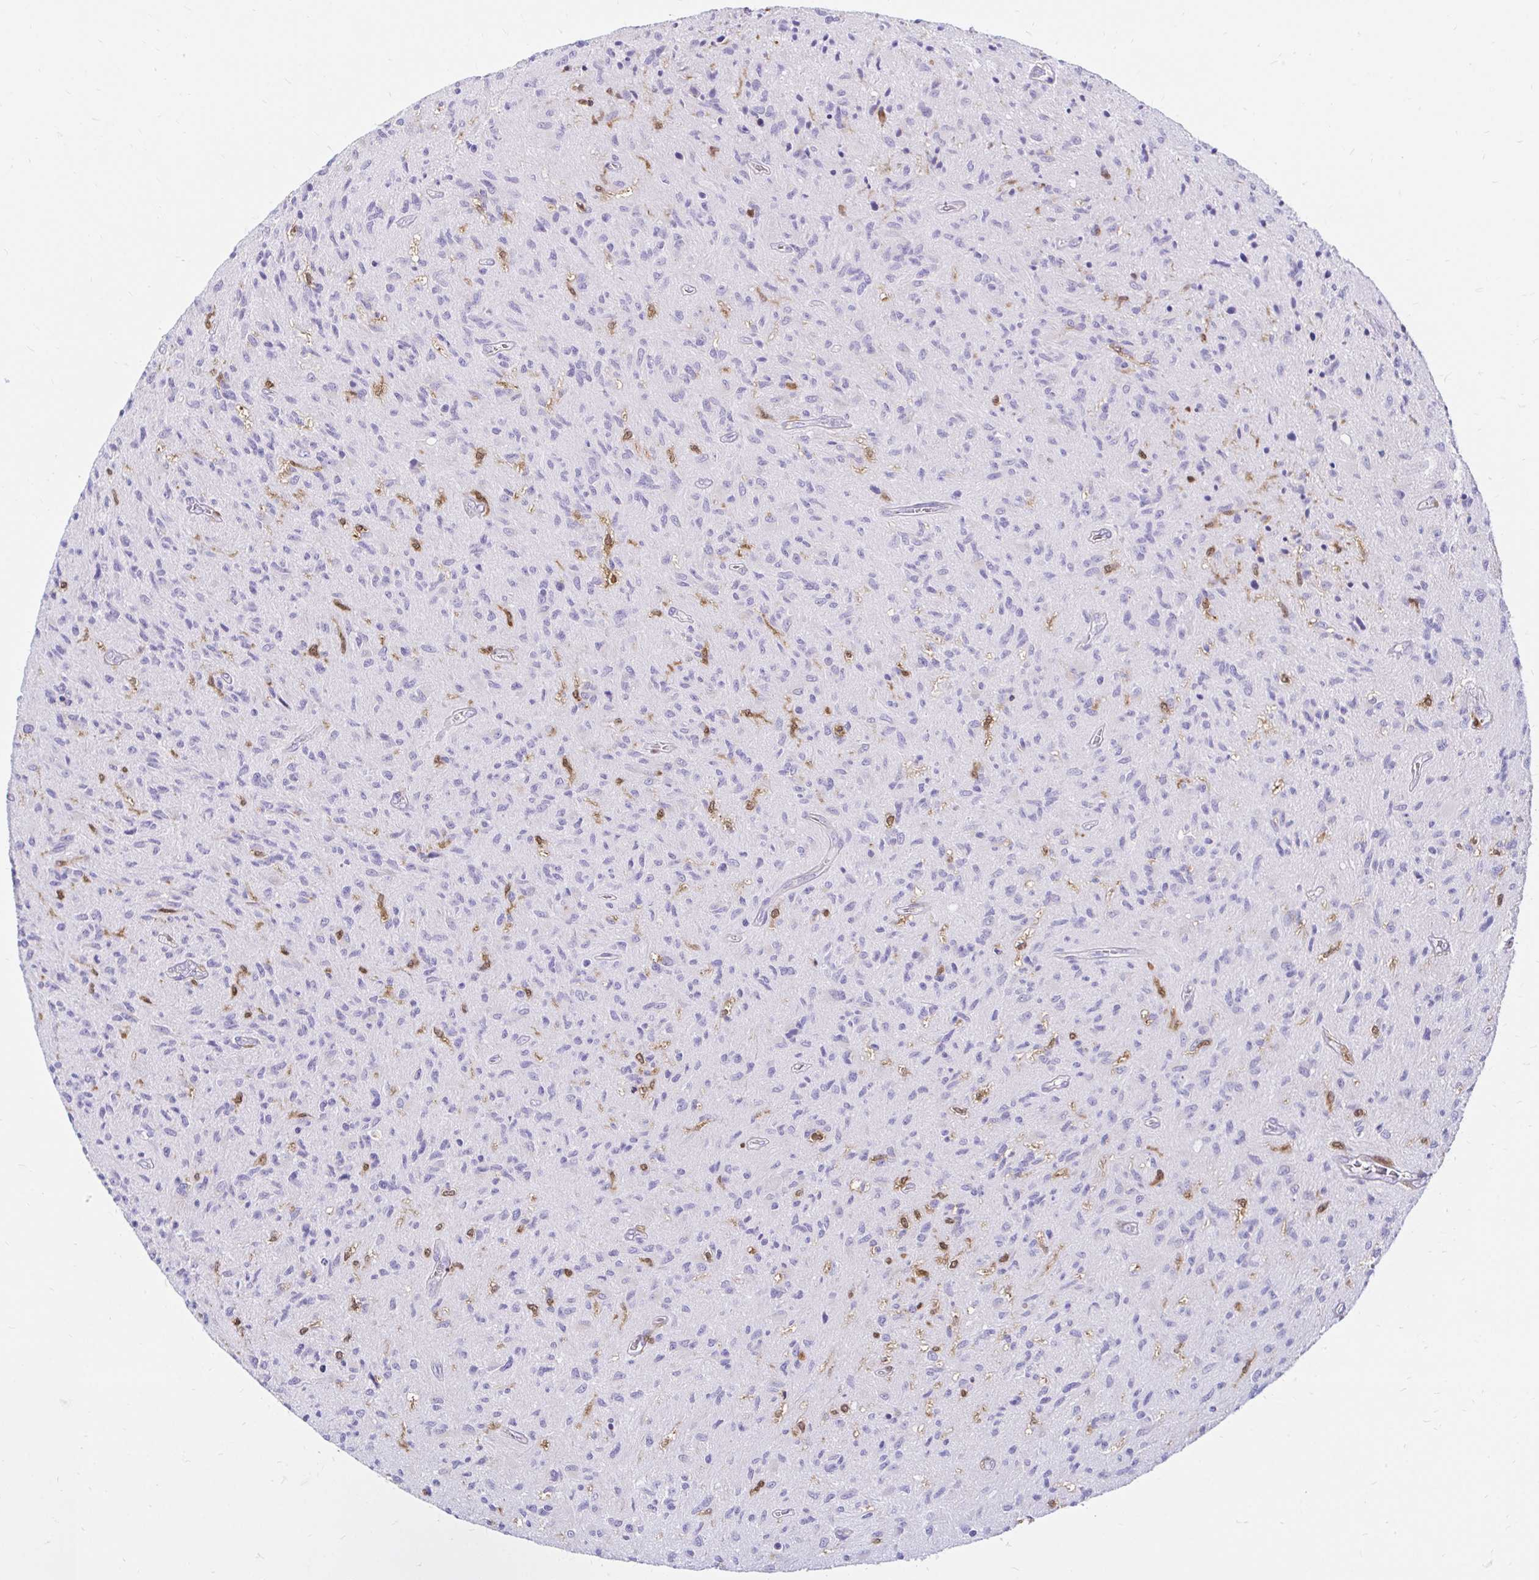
{"staining": {"intensity": "negative", "quantity": "none", "location": "none"}, "tissue": "glioma", "cell_type": "Tumor cells", "image_type": "cancer", "snomed": [{"axis": "morphology", "description": "Glioma, malignant, High grade"}, {"axis": "topography", "description": "Brain"}], "caption": "There is no significant expression in tumor cells of malignant high-grade glioma. The staining is performed using DAB brown chromogen with nuclei counter-stained in using hematoxylin.", "gene": "PYCARD", "patient": {"sex": "male", "age": 54}}